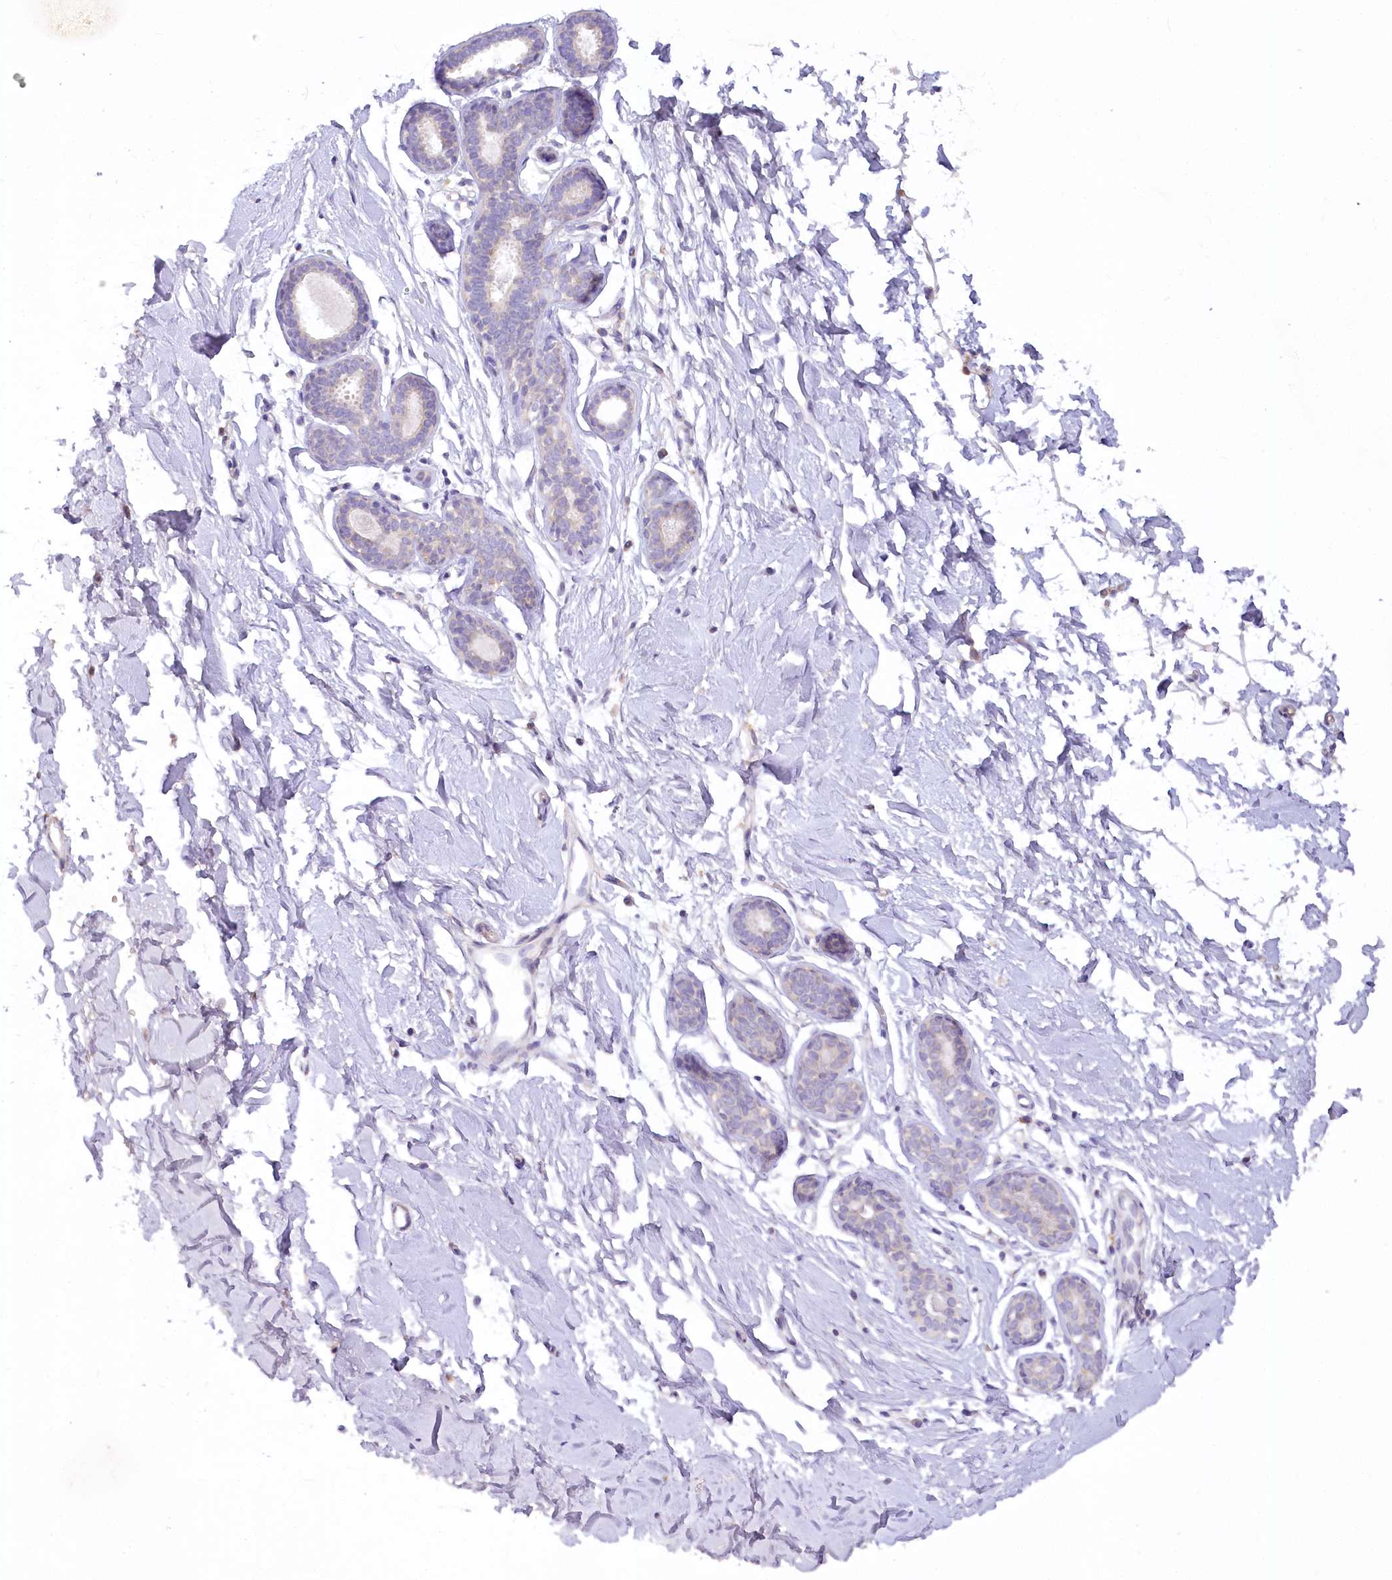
{"staining": {"intensity": "negative", "quantity": "none", "location": "none"}, "tissue": "adipose tissue", "cell_type": "Adipocytes", "image_type": "normal", "snomed": [{"axis": "morphology", "description": "Normal tissue, NOS"}, {"axis": "topography", "description": "Breast"}], "caption": "Immunohistochemistry (IHC) of benign human adipose tissue exhibits no expression in adipocytes. The staining was performed using DAB to visualize the protein expression in brown, while the nuclei were stained in blue with hematoxylin (Magnification: 20x).", "gene": "EFHC2", "patient": {"sex": "female", "age": 23}}